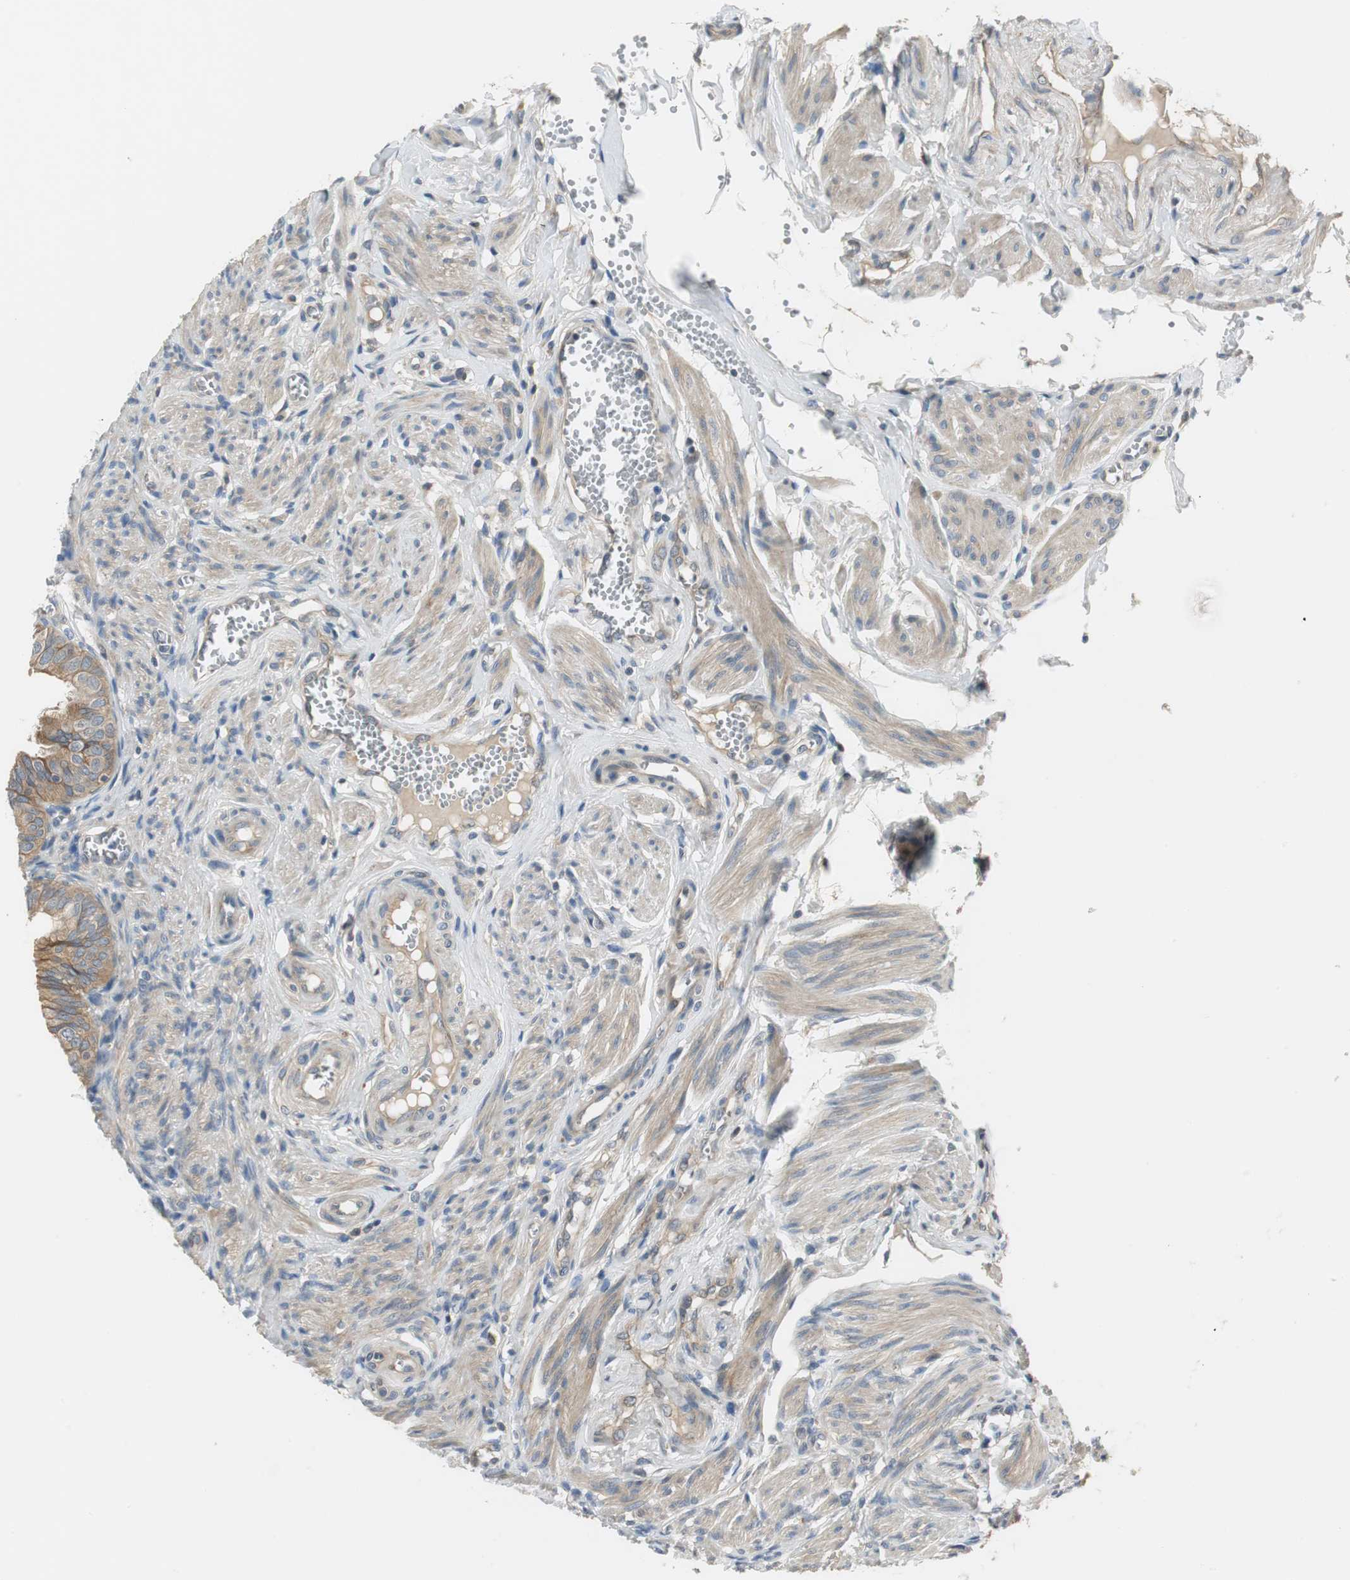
{"staining": {"intensity": "moderate", "quantity": ">75%", "location": "cytoplasmic/membranous"}, "tissue": "fallopian tube", "cell_type": "Glandular cells", "image_type": "normal", "snomed": [{"axis": "morphology", "description": "Normal tissue, NOS"}, {"axis": "topography", "description": "Fallopian tube"}], "caption": "DAB (3,3'-diaminobenzidine) immunohistochemical staining of unremarkable fallopian tube displays moderate cytoplasmic/membranous protein staining in about >75% of glandular cells. The staining was performed using DAB, with brown indicating positive protein expression. Nuclei are stained blue with hematoxylin.", "gene": "PRKAA1", "patient": {"sex": "female", "age": 46}}